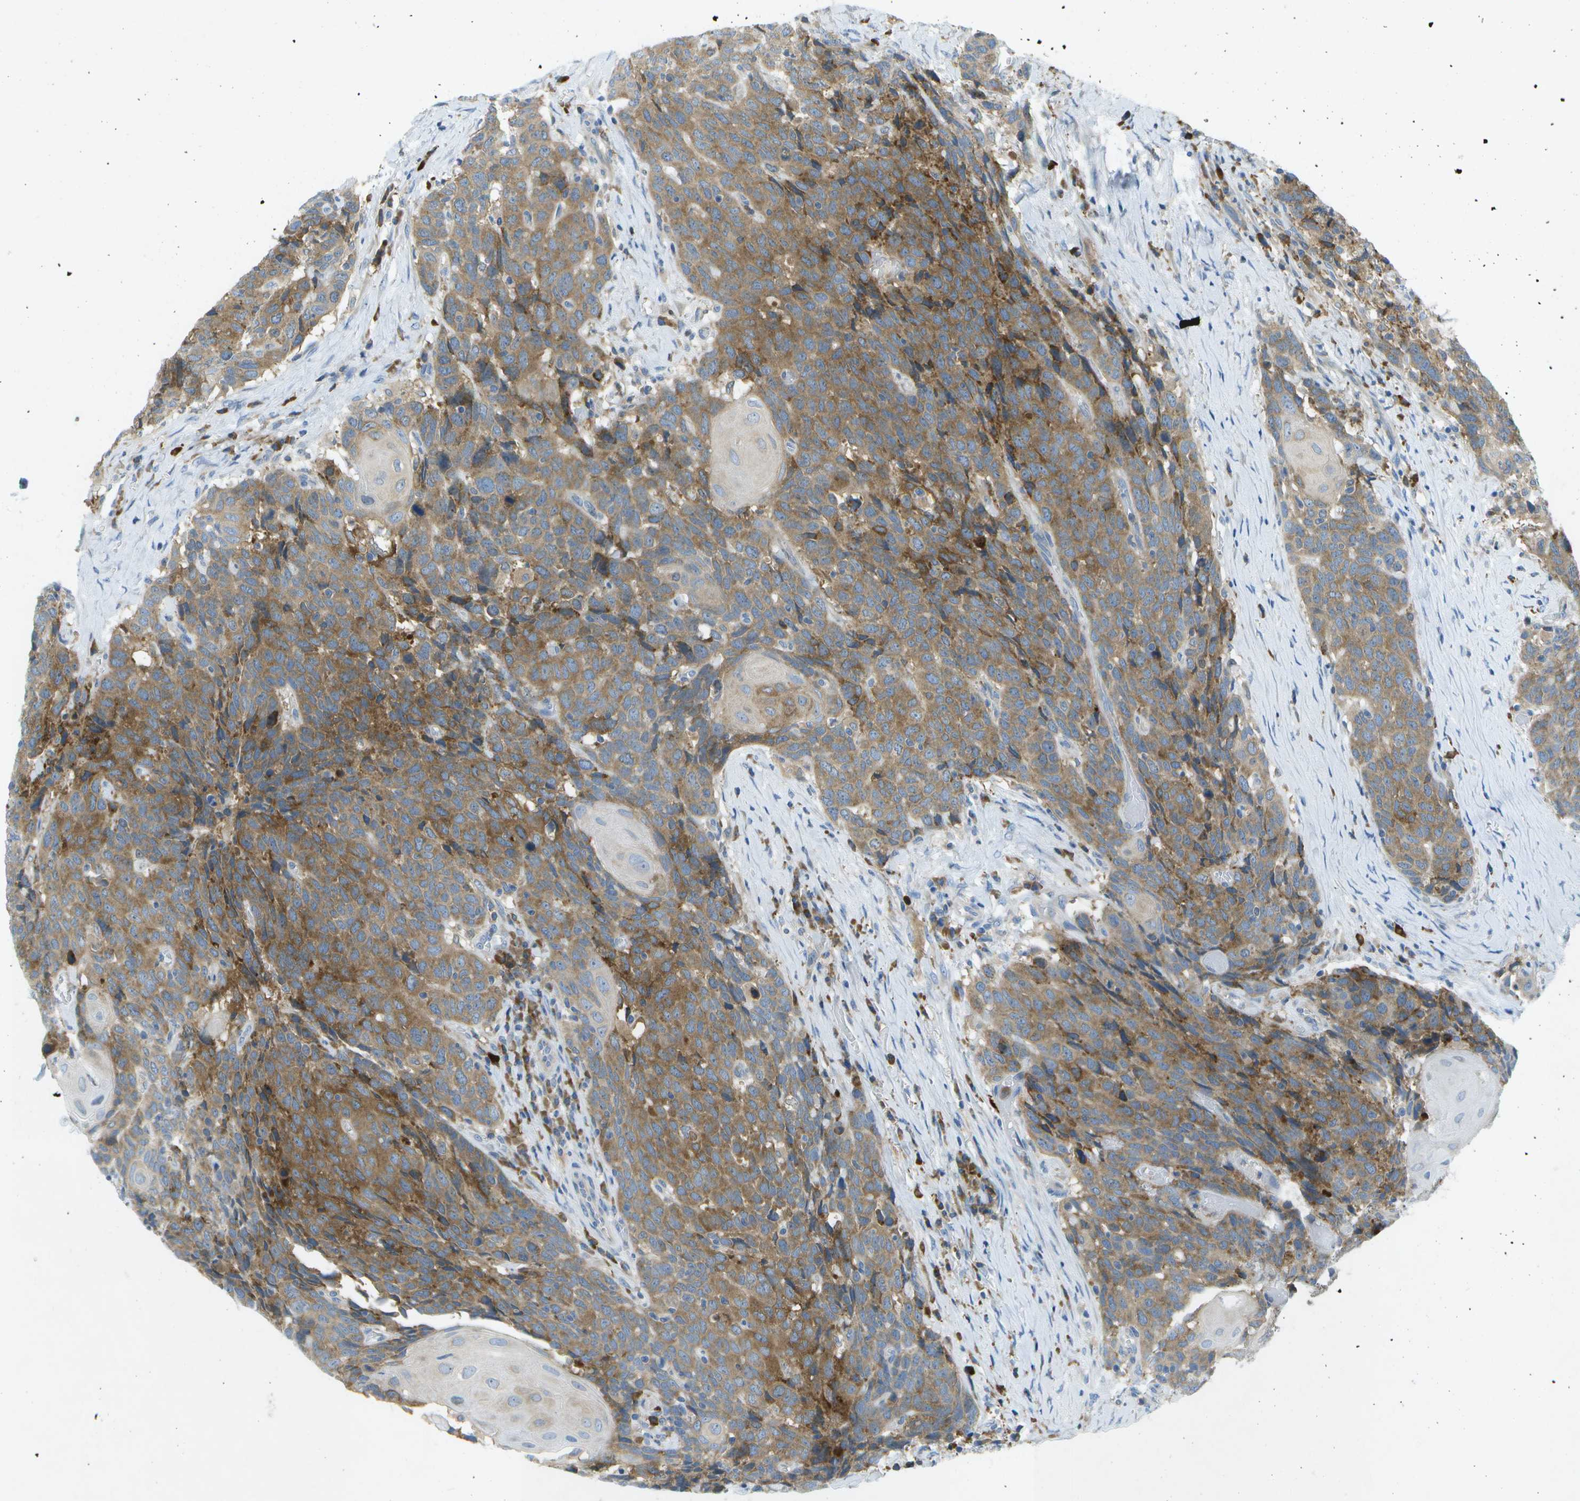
{"staining": {"intensity": "moderate", "quantity": ">75%", "location": "cytoplasmic/membranous"}, "tissue": "head and neck cancer", "cell_type": "Tumor cells", "image_type": "cancer", "snomed": [{"axis": "morphology", "description": "Squamous cell carcinoma, NOS"}, {"axis": "topography", "description": "Head-Neck"}], "caption": "A medium amount of moderate cytoplasmic/membranous expression is present in about >75% of tumor cells in head and neck cancer tissue.", "gene": "WNK2", "patient": {"sex": "male", "age": 66}}